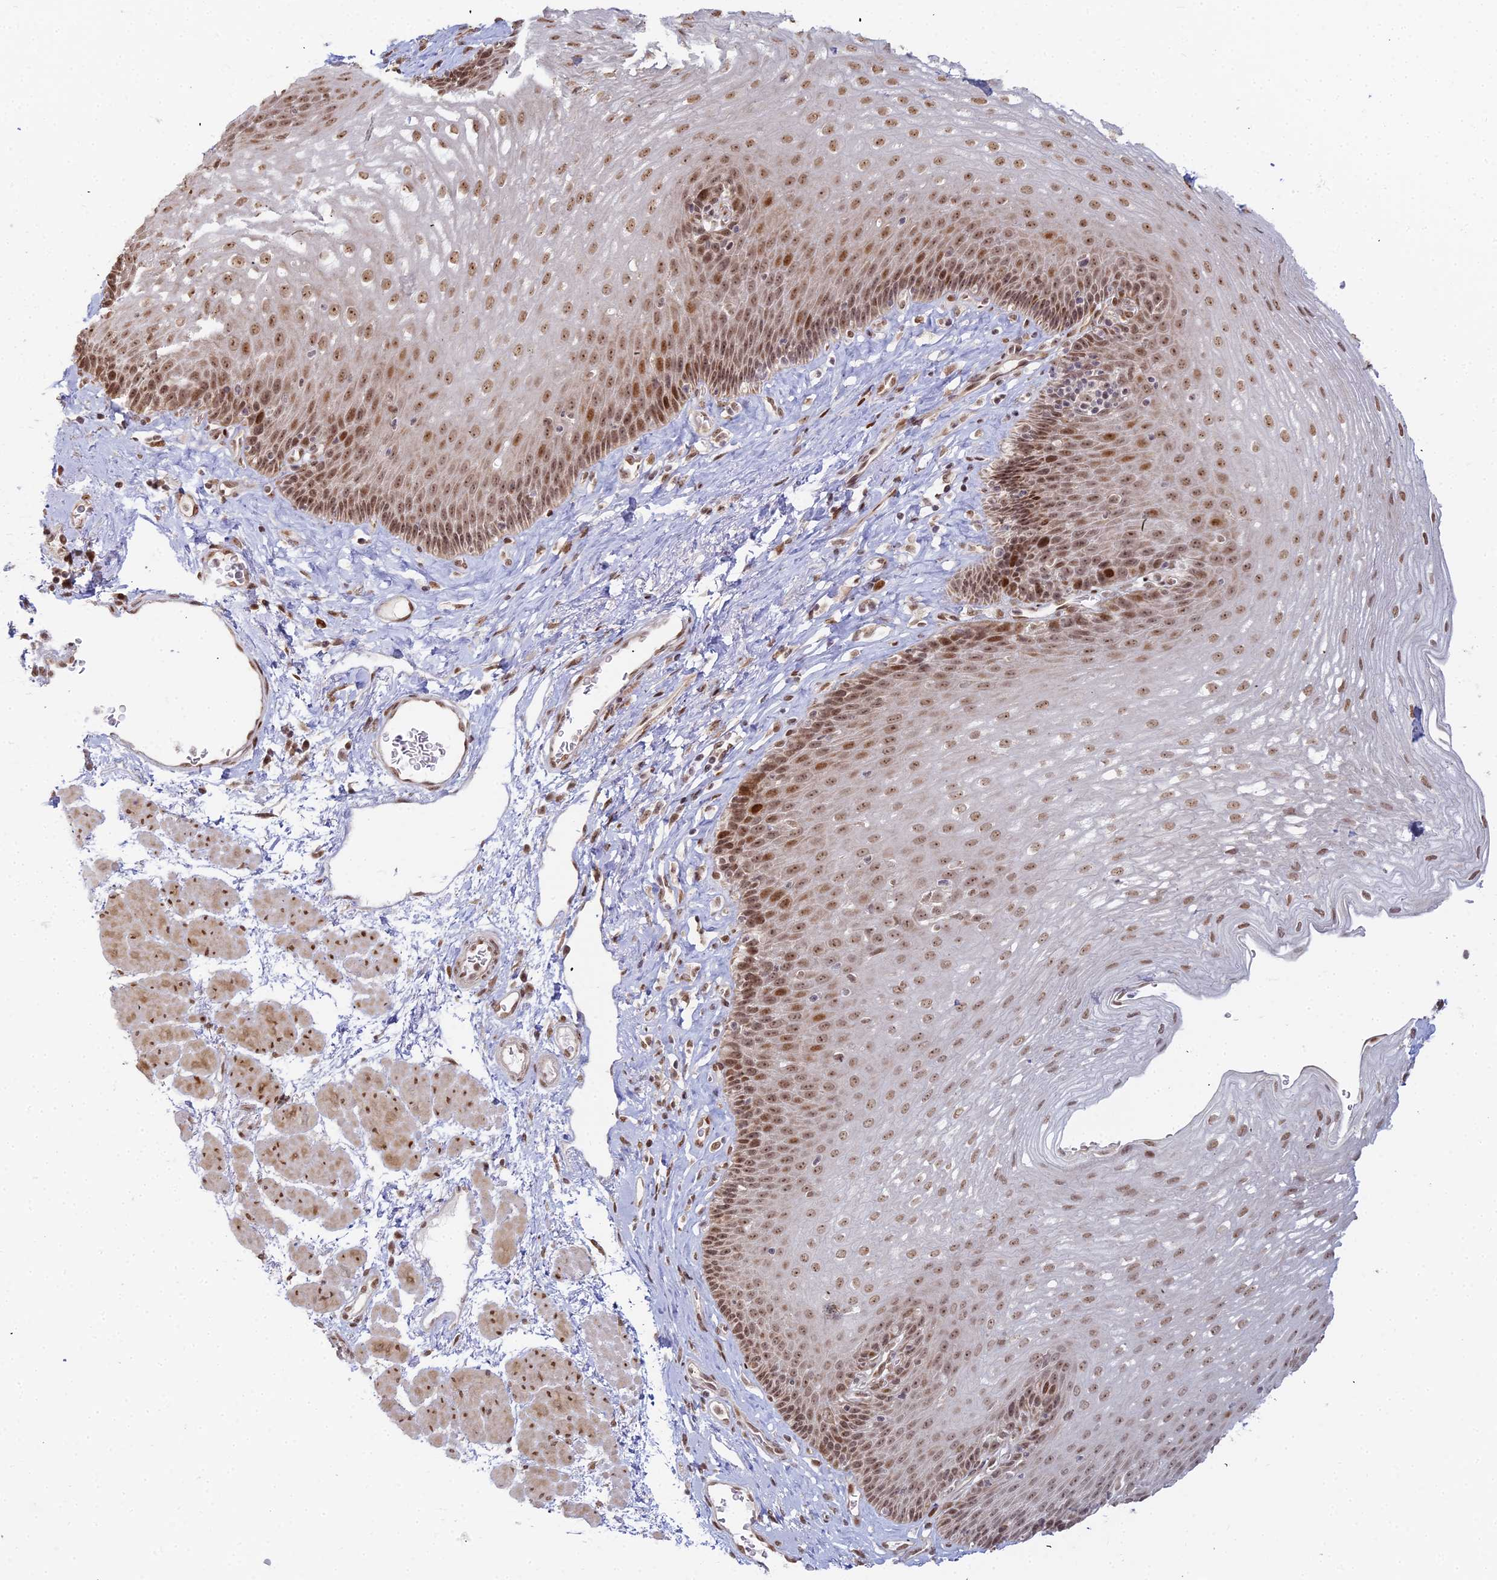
{"staining": {"intensity": "moderate", "quantity": ">75%", "location": "nuclear"}, "tissue": "esophagus", "cell_type": "Squamous epithelial cells", "image_type": "normal", "snomed": [{"axis": "morphology", "description": "Normal tissue, NOS"}, {"axis": "topography", "description": "Esophagus"}], "caption": "The histopathology image exhibits staining of benign esophagus, revealing moderate nuclear protein expression (brown color) within squamous epithelial cells. The staining was performed using DAB to visualize the protein expression in brown, while the nuclei were stained in blue with hematoxylin (Magnification: 20x).", "gene": "ABCA2", "patient": {"sex": "female", "age": 66}}